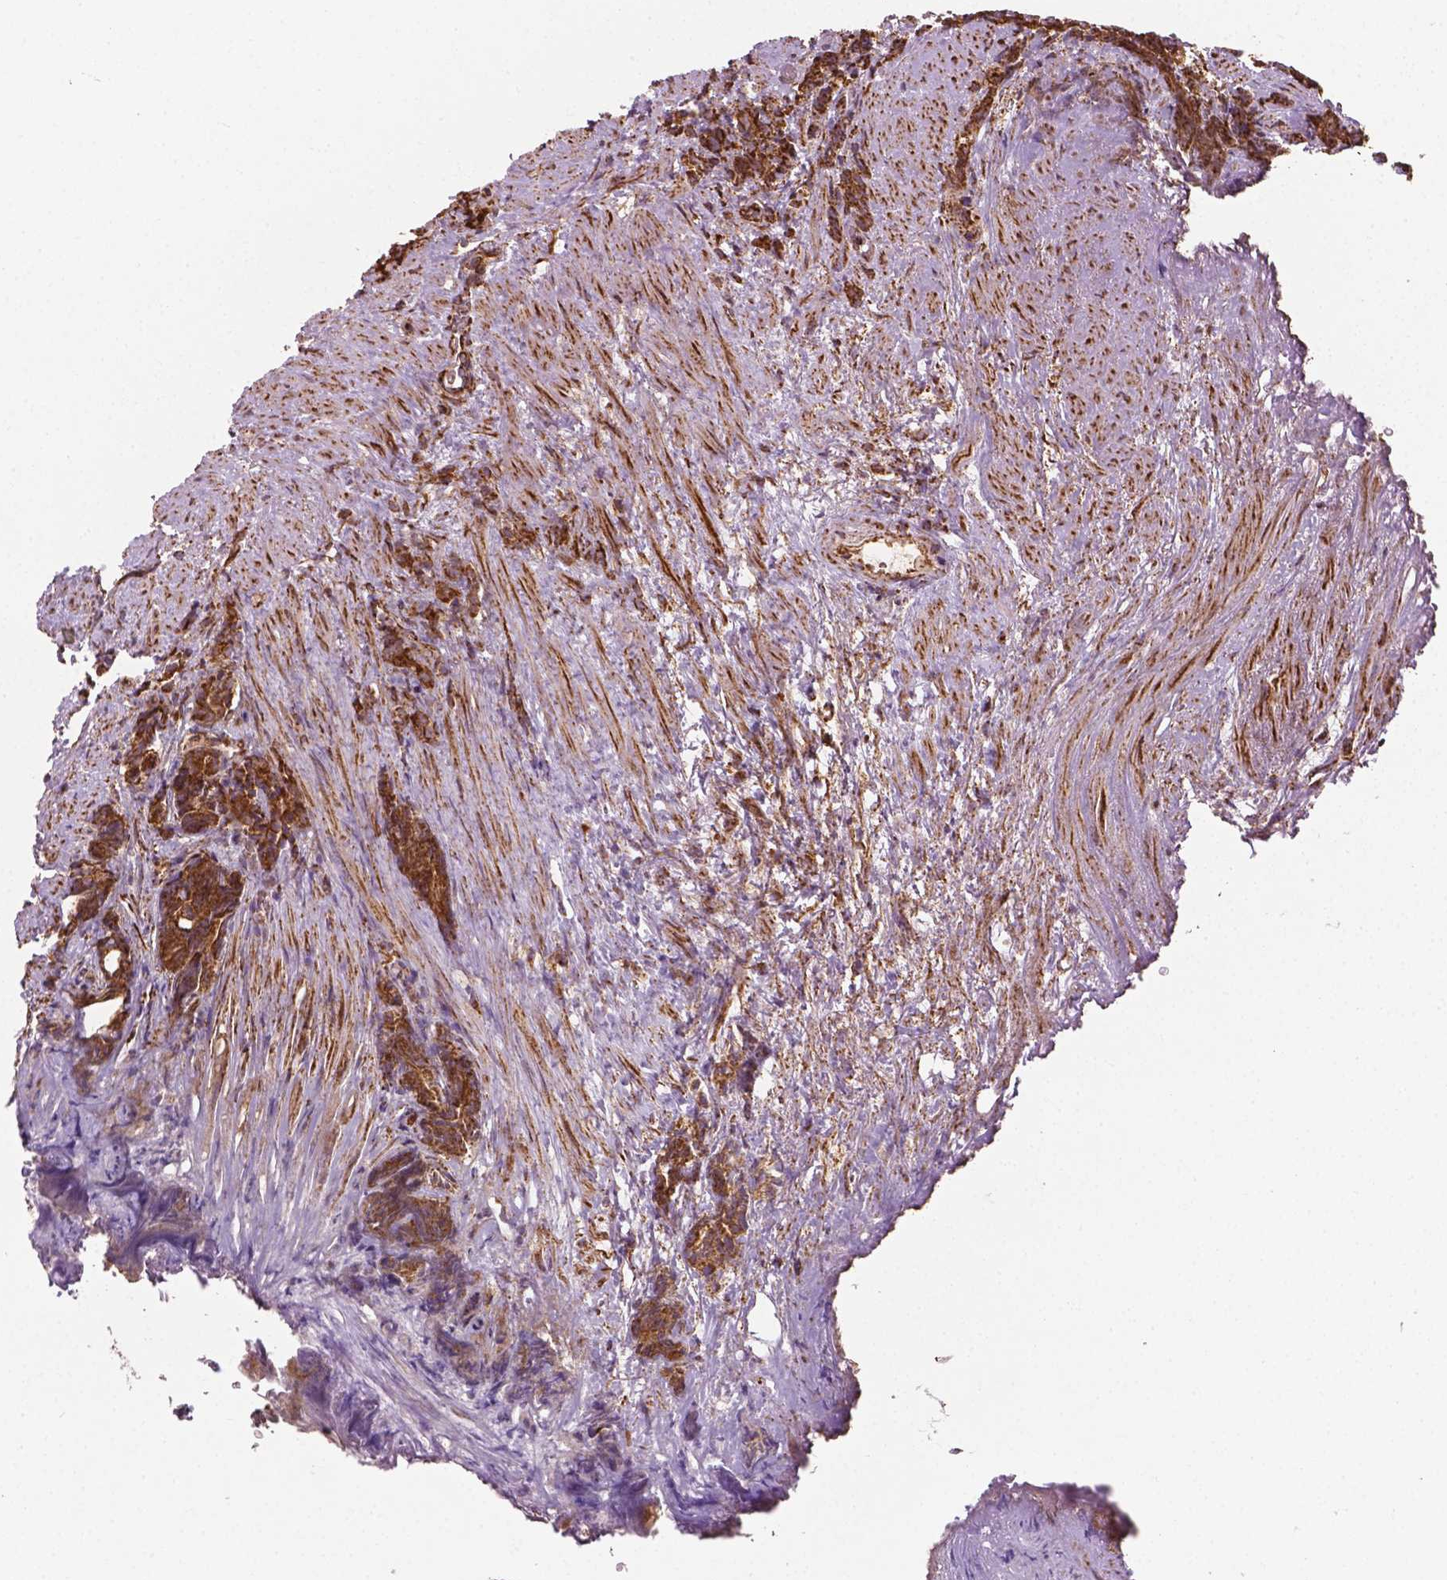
{"staining": {"intensity": "moderate", "quantity": ">75%", "location": "cytoplasmic/membranous"}, "tissue": "prostate cancer", "cell_type": "Tumor cells", "image_type": "cancer", "snomed": [{"axis": "morphology", "description": "Adenocarcinoma, High grade"}, {"axis": "topography", "description": "Prostate"}], "caption": "An image showing moderate cytoplasmic/membranous positivity in approximately >75% of tumor cells in prostate adenocarcinoma (high-grade), as visualized by brown immunohistochemical staining.", "gene": "HS3ST3A1", "patient": {"sex": "male", "age": 84}}